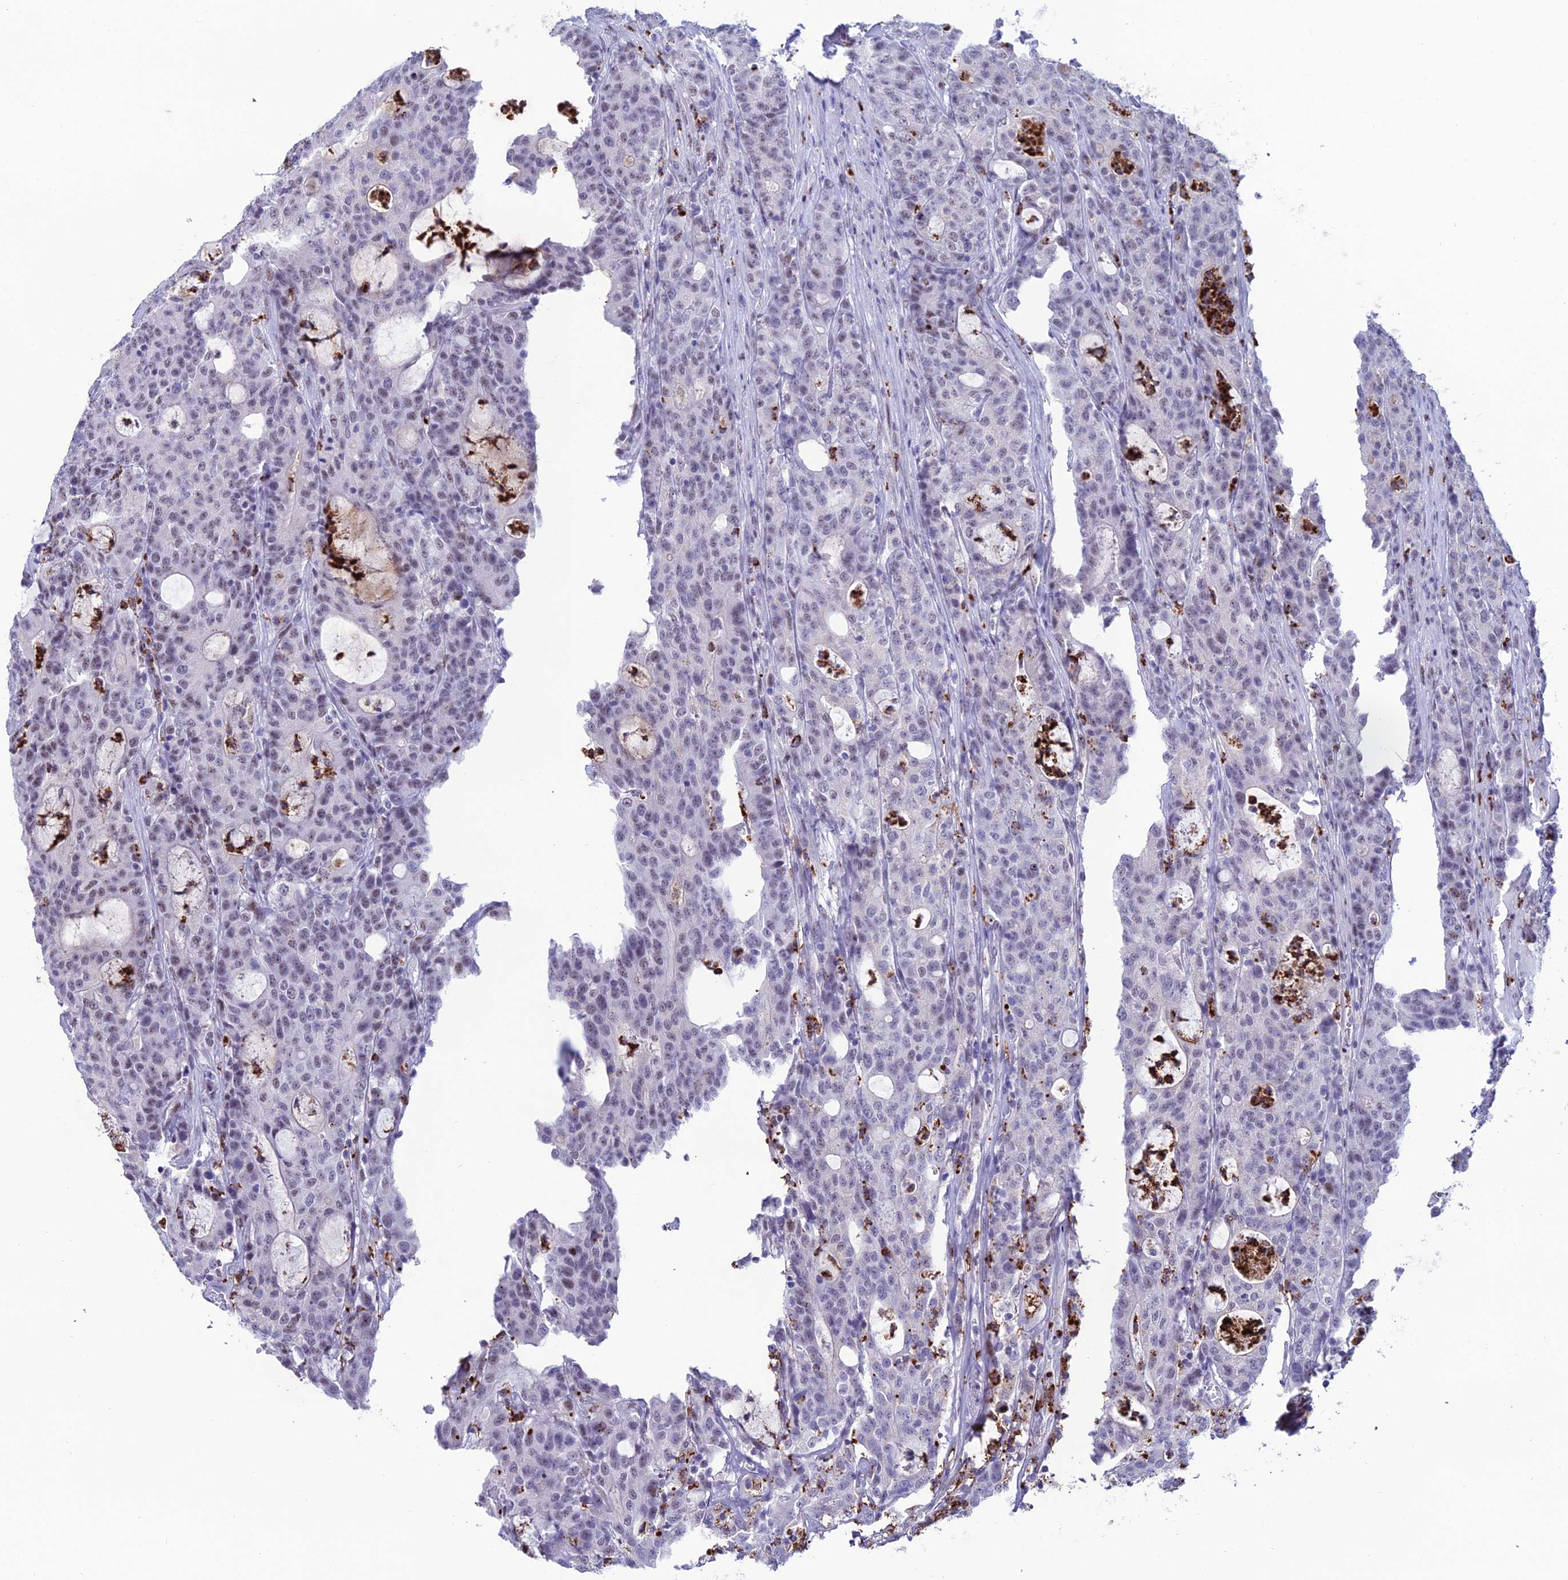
{"staining": {"intensity": "weak", "quantity": "25%-75%", "location": "nuclear"}, "tissue": "colorectal cancer", "cell_type": "Tumor cells", "image_type": "cancer", "snomed": [{"axis": "morphology", "description": "Adenocarcinoma, NOS"}, {"axis": "topography", "description": "Colon"}], "caption": "DAB (3,3'-diaminobenzidine) immunohistochemical staining of human colorectal cancer shows weak nuclear protein positivity in approximately 25%-75% of tumor cells.", "gene": "MFSD2B", "patient": {"sex": "male", "age": 83}}